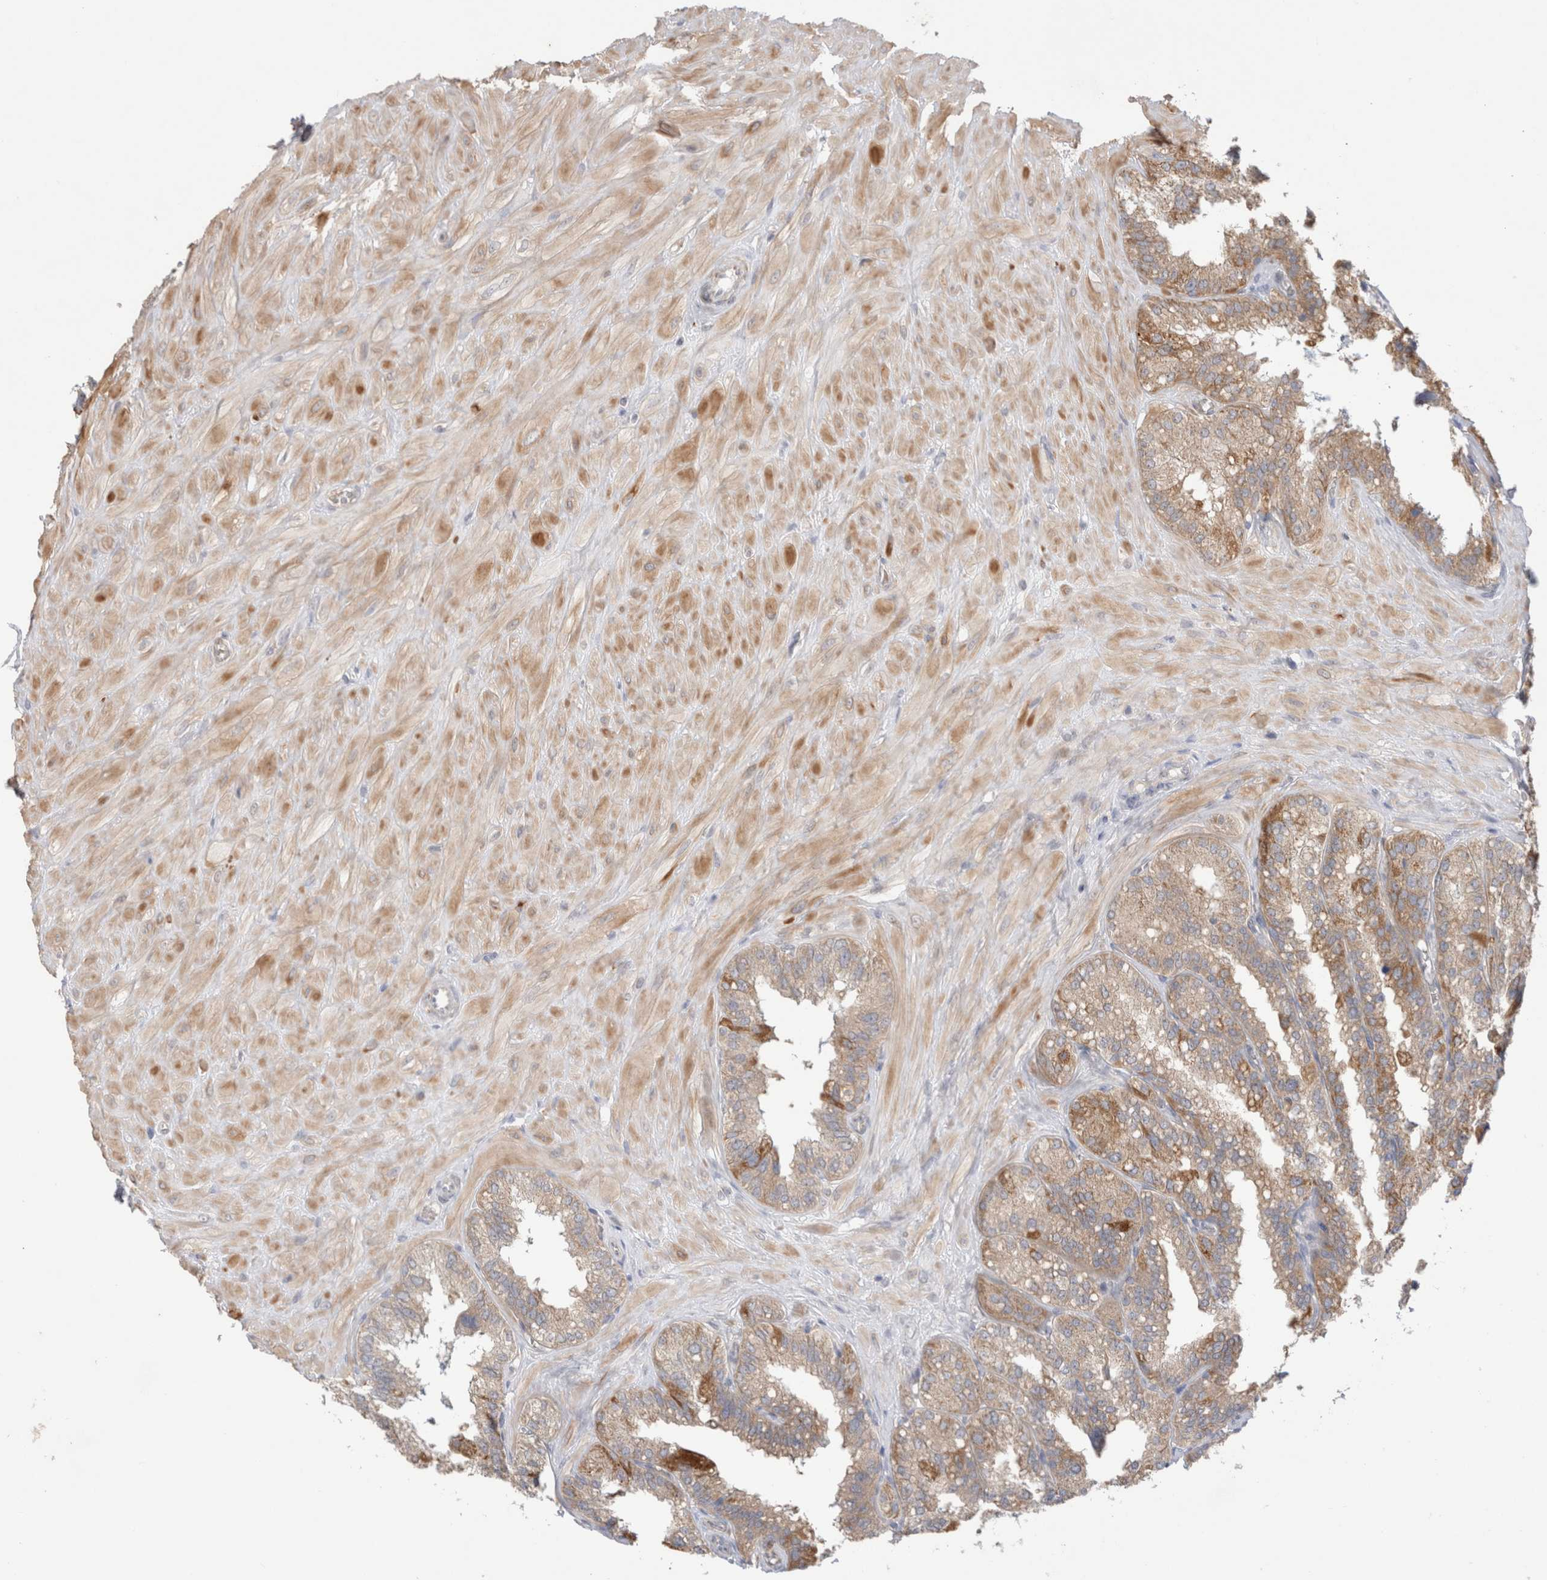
{"staining": {"intensity": "moderate", "quantity": "<25%", "location": "cytoplasmic/membranous"}, "tissue": "seminal vesicle", "cell_type": "Glandular cells", "image_type": "normal", "snomed": [{"axis": "morphology", "description": "Normal tissue, NOS"}, {"axis": "topography", "description": "Prostate"}, {"axis": "topography", "description": "Seminal veicle"}], "caption": "Seminal vesicle stained with DAB immunohistochemistry (IHC) demonstrates low levels of moderate cytoplasmic/membranous expression in about <25% of glandular cells.", "gene": "NDOR1", "patient": {"sex": "male", "age": 51}}